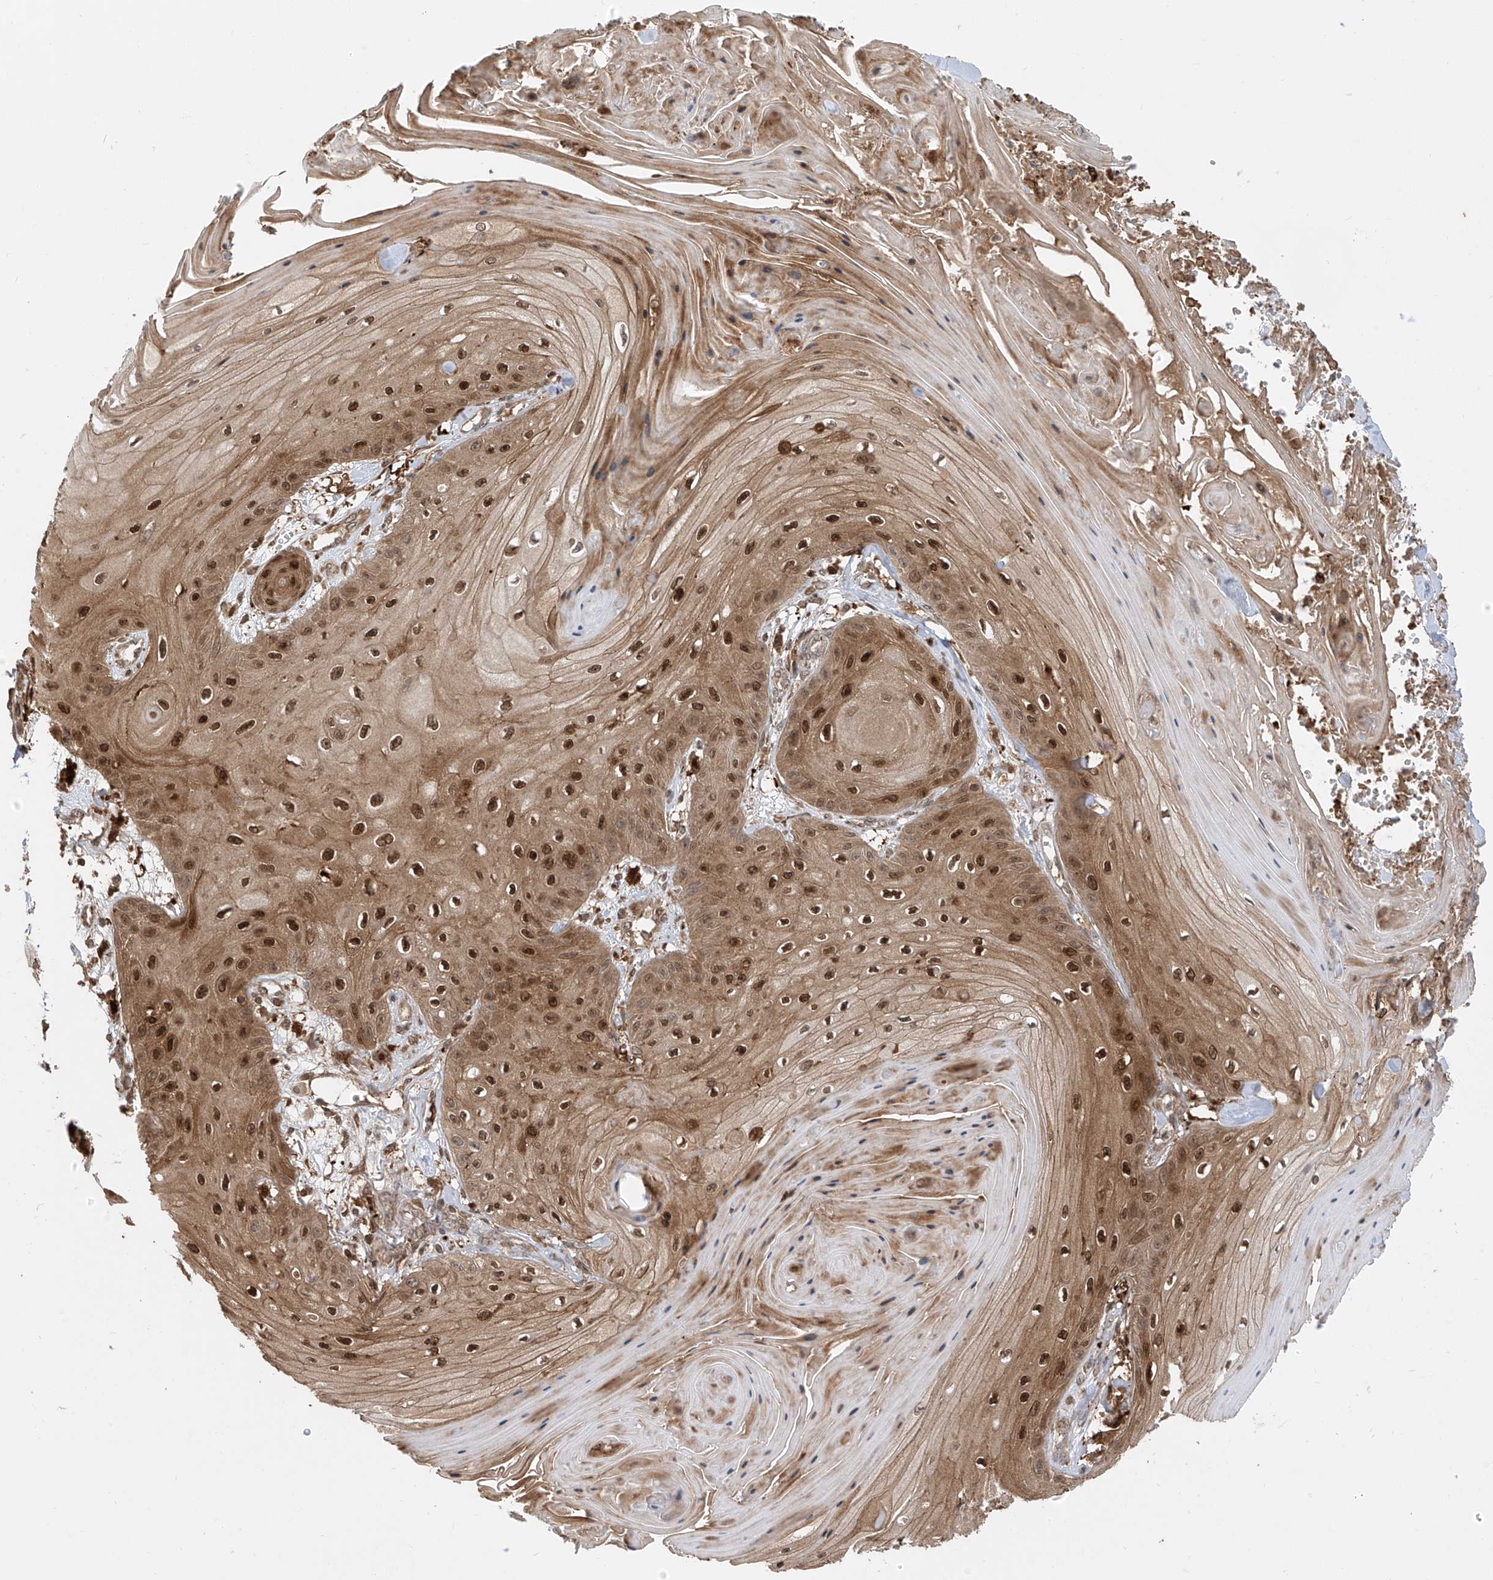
{"staining": {"intensity": "moderate", "quantity": ">75%", "location": "cytoplasmic/membranous,nuclear"}, "tissue": "skin cancer", "cell_type": "Tumor cells", "image_type": "cancer", "snomed": [{"axis": "morphology", "description": "Squamous cell carcinoma, NOS"}, {"axis": "topography", "description": "Skin"}], "caption": "Immunohistochemical staining of skin squamous cell carcinoma shows medium levels of moderate cytoplasmic/membranous and nuclear expression in about >75% of tumor cells.", "gene": "ATAD2B", "patient": {"sex": "male", "age": 74}}